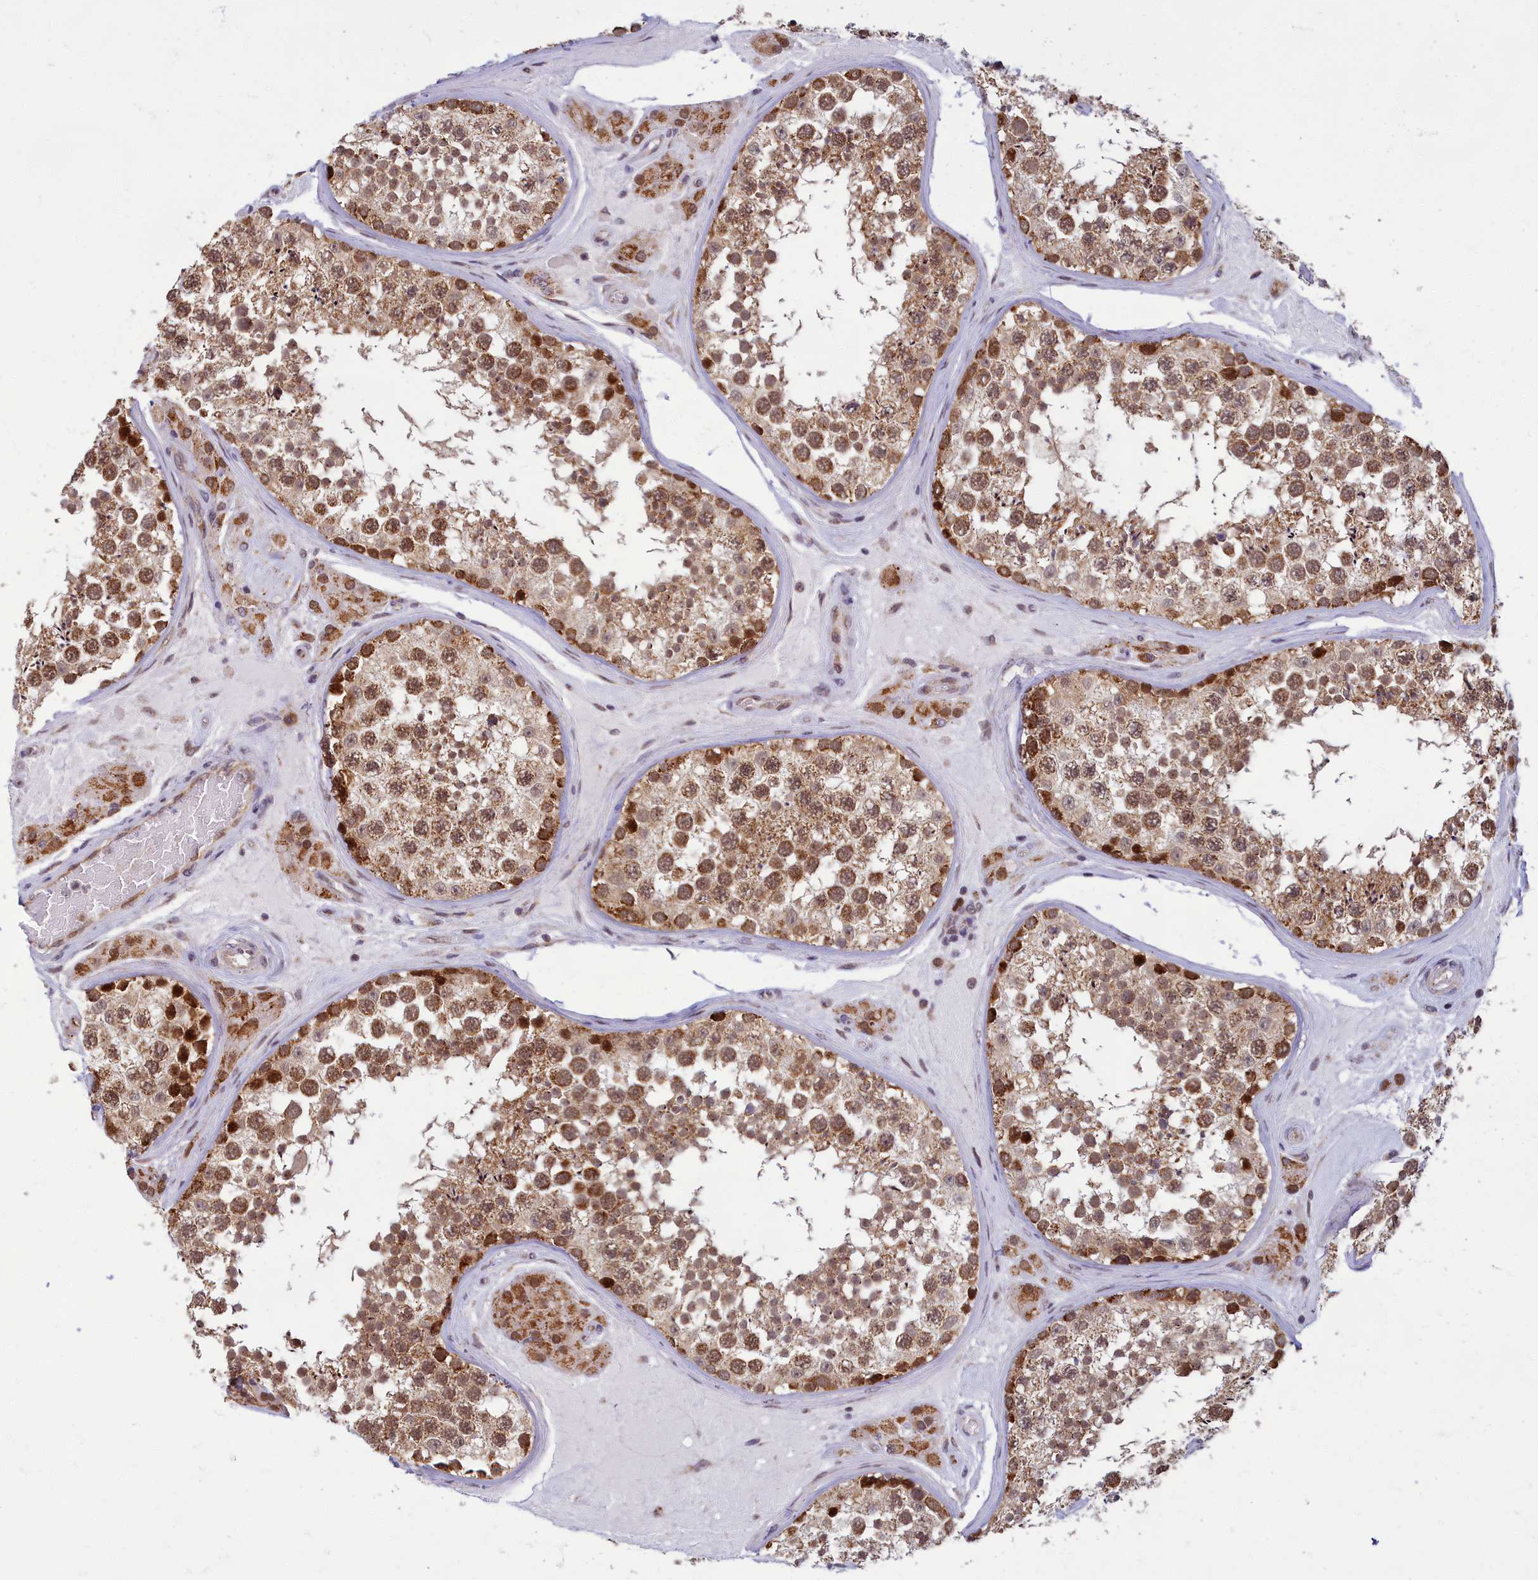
{"staining": {"intensity": "strong", "quantity": ">75%", "location": "cytoplasmic/membranous,nuclear"}, "tissue": "testis", "cell_type": "Cells in seminiferous ducts", "image_type": "normal", "snomed": [{"axis": "morphology", "description": "Normal tissue, NOS"}, {"axis": "topography", "description": "Testis"}], "caption": "An immunohistochemistry histopathology image of unremarkable tissue is shown. Protein staining in brown labels strong cytoplasmic/membranous,nuclear positivity in testis within cells in seminiferous ducts. Nuclei are stained in blue.", "gene": "EARS2", "patient": {"sex": "male", "age": 46}}